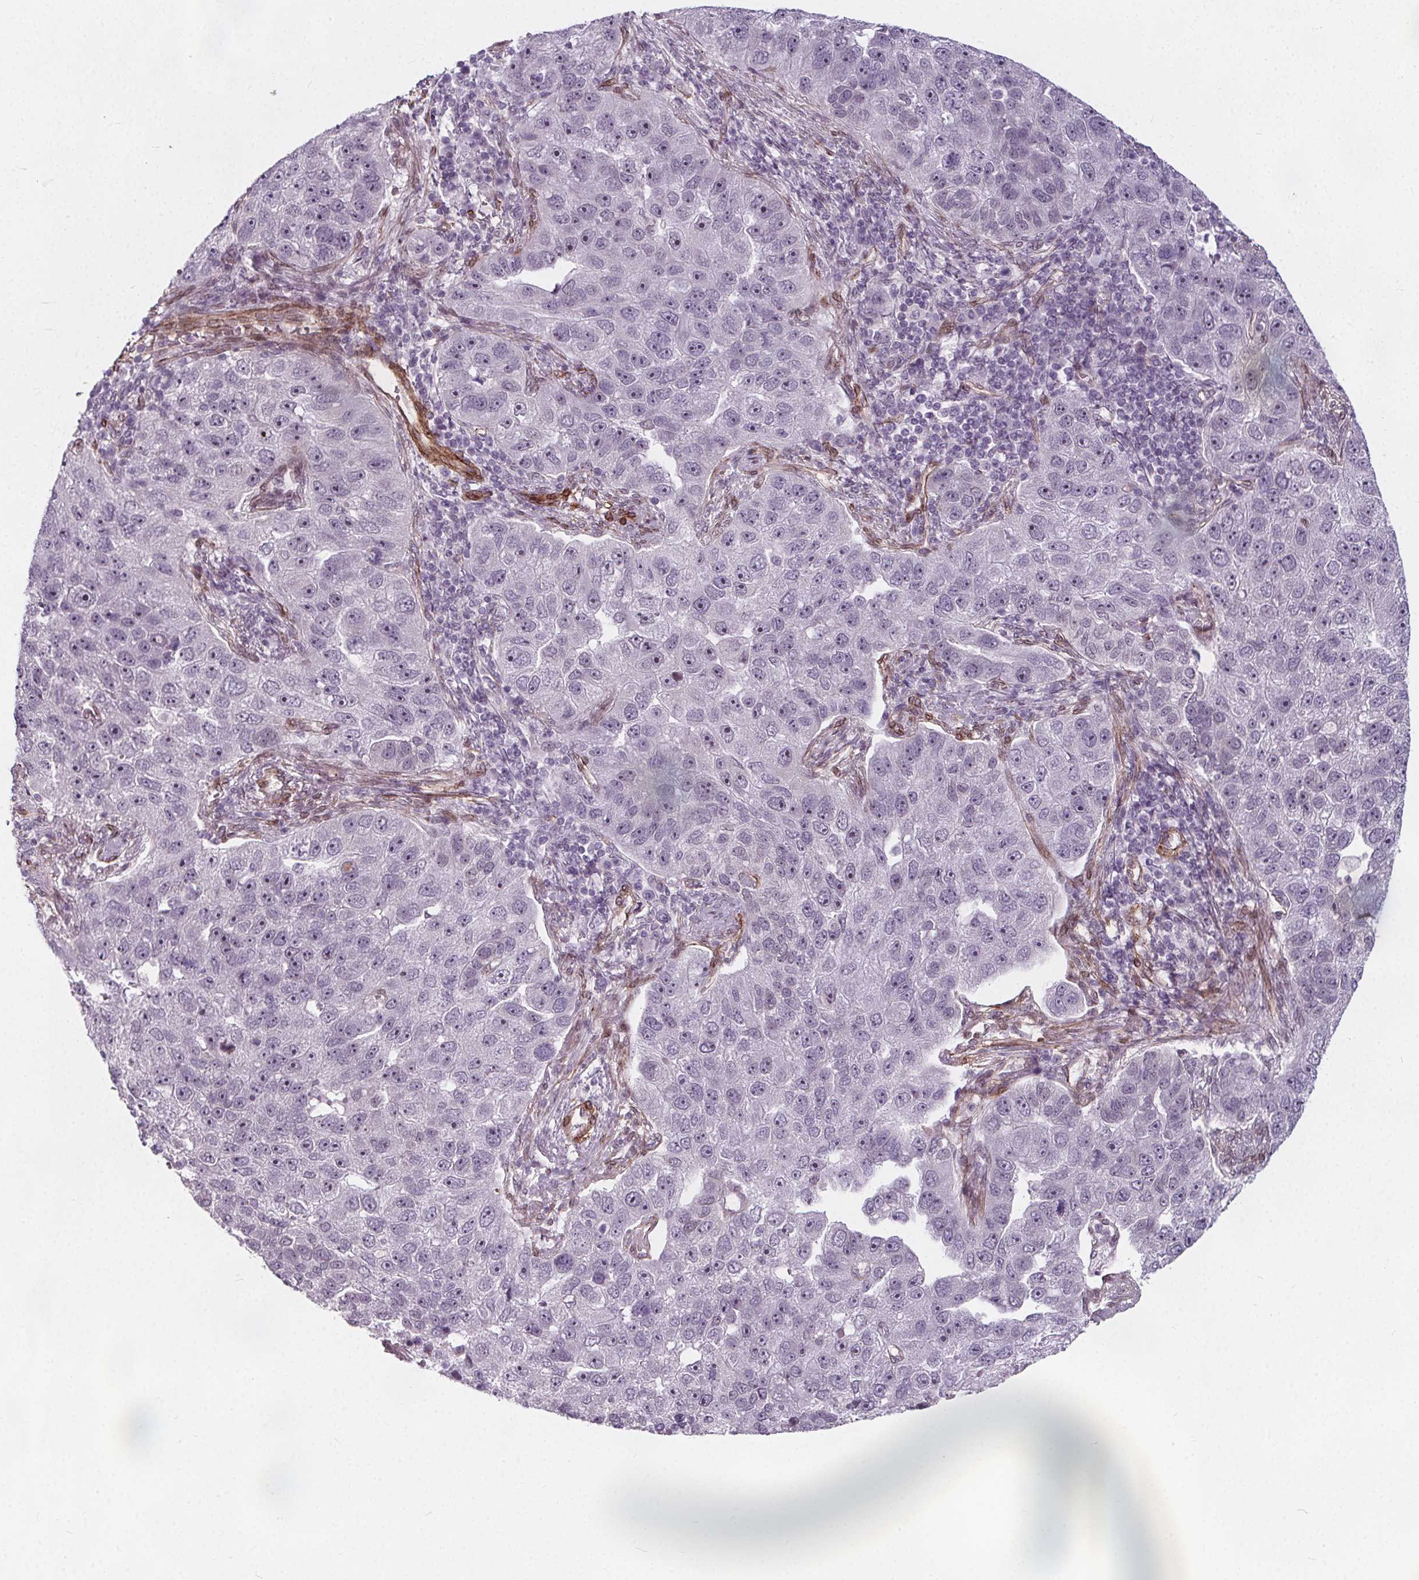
{"staining": {"intensity": "weak", "quantity": "<25%", "location": "nuclear"}, "tissue": "pancreatic cancer", "cell_type": "Tumor cells", "image_type": "cancer", "snomed": [{"axis": "morphology", "description": "Adenocarcinoma, NOS"}, {"axis": "topography", "description": "Pancreas"}], "caption": "This micrograph is of pancreatic cancer (adenocarcinoma) stained with immunohistochemistry to label a protein in brown with the nuclei are counter-stained blue. There is no expression in tumor cells.", "gene": "HAS1", "patient": {"sex": "female", "age": 61}}